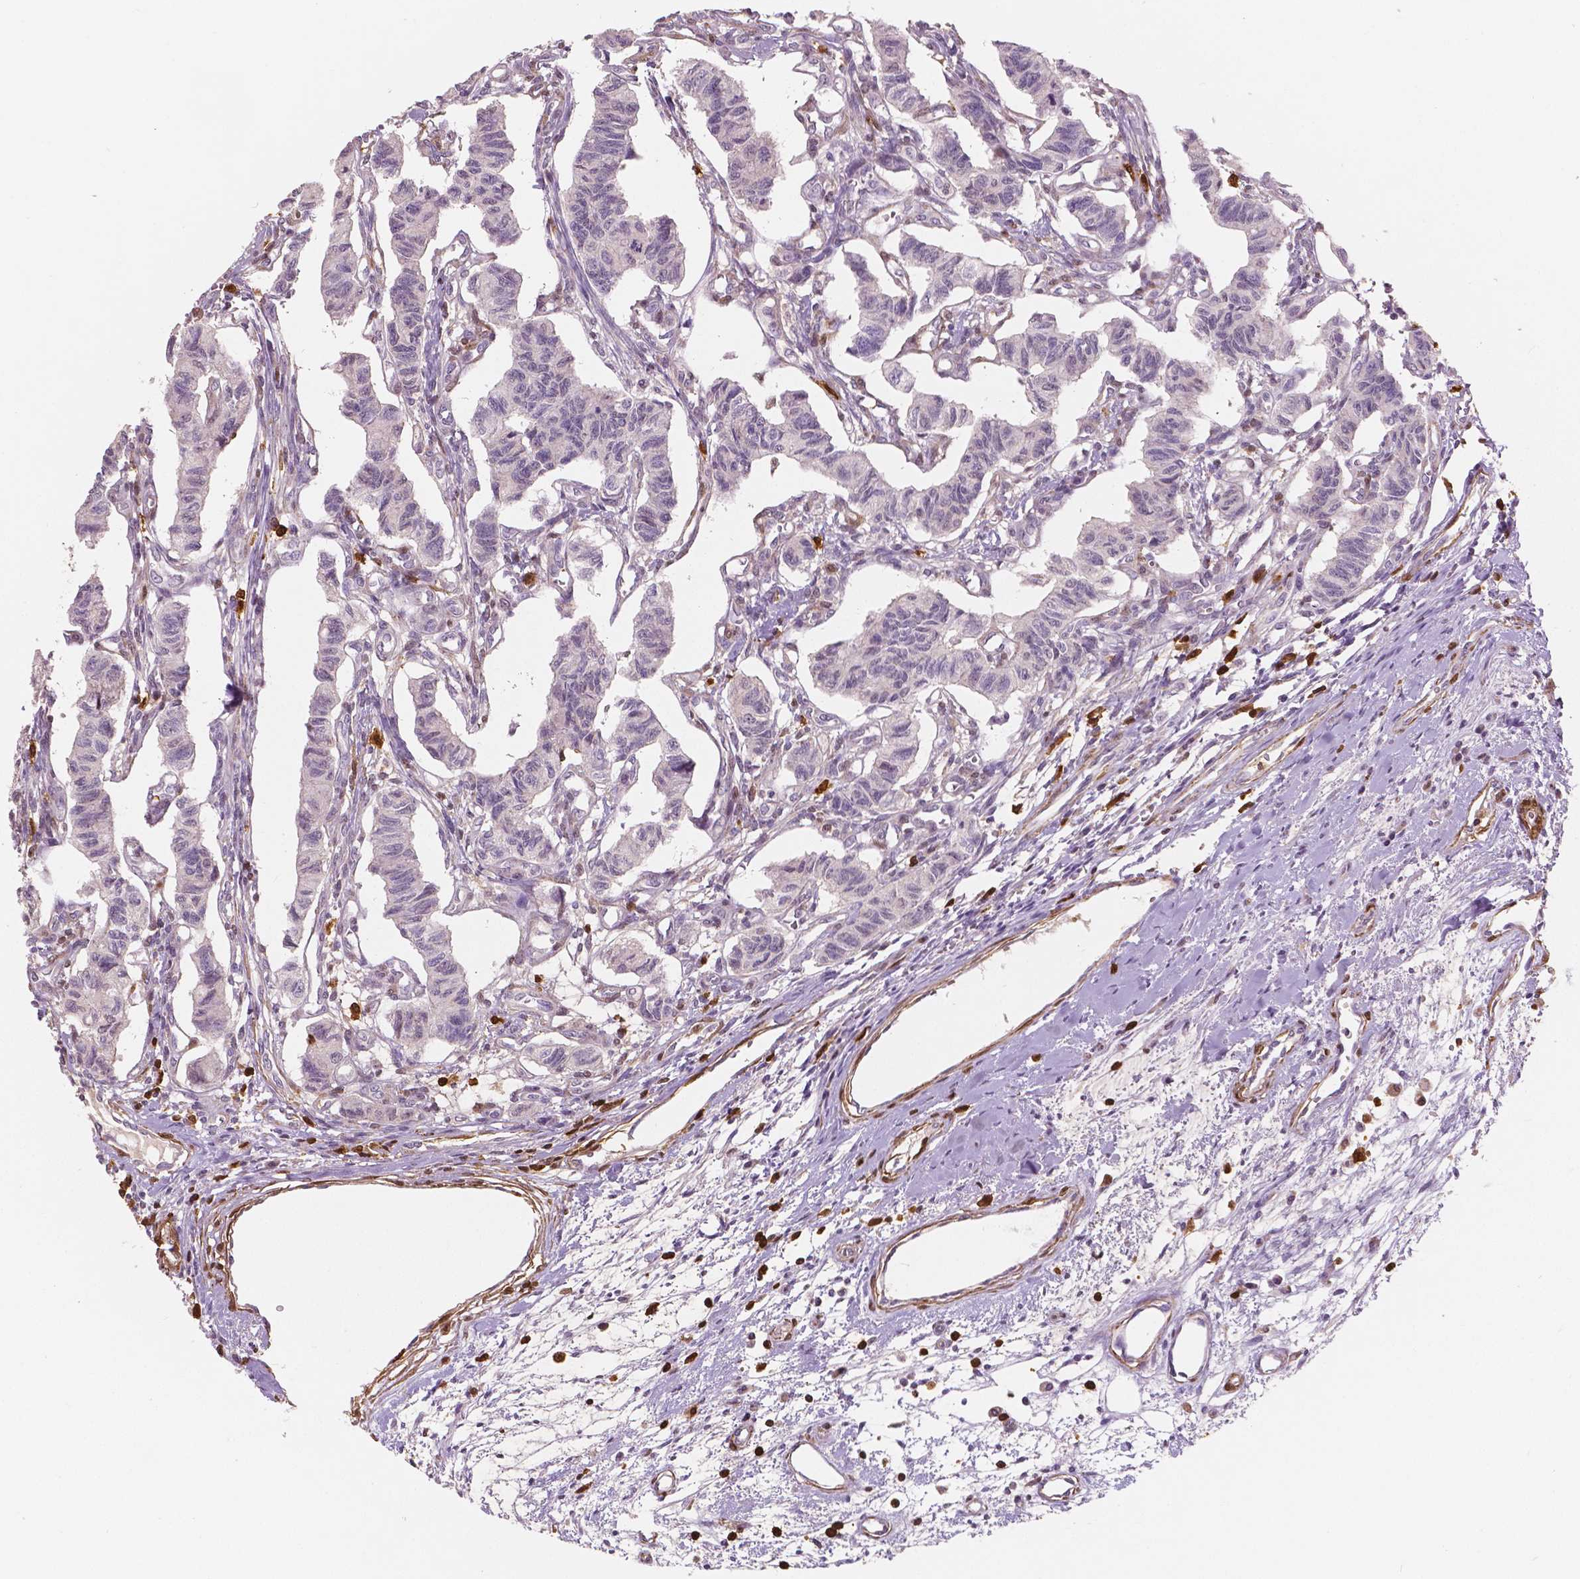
{"staining": {"intensity": "negative", "quantity": "none", "location": "none"}, "tissue": "carcinoid", "cell_type": "Tumor cells", "image_type": "cancer", "snomed": [{"axis": "morphology", "description": "Carcinoid, malignant, NOS"}, {"axis": "topography", "description": "Kidney"}], "caption": "DAB (3,3'-diaminobenzidine) immunohistochemical staining of carcinoid (malignant) exhibits no significant positivity in tumor cells.", "gene": "S100A4", "patient": {"sex": "female", "age": 41}}